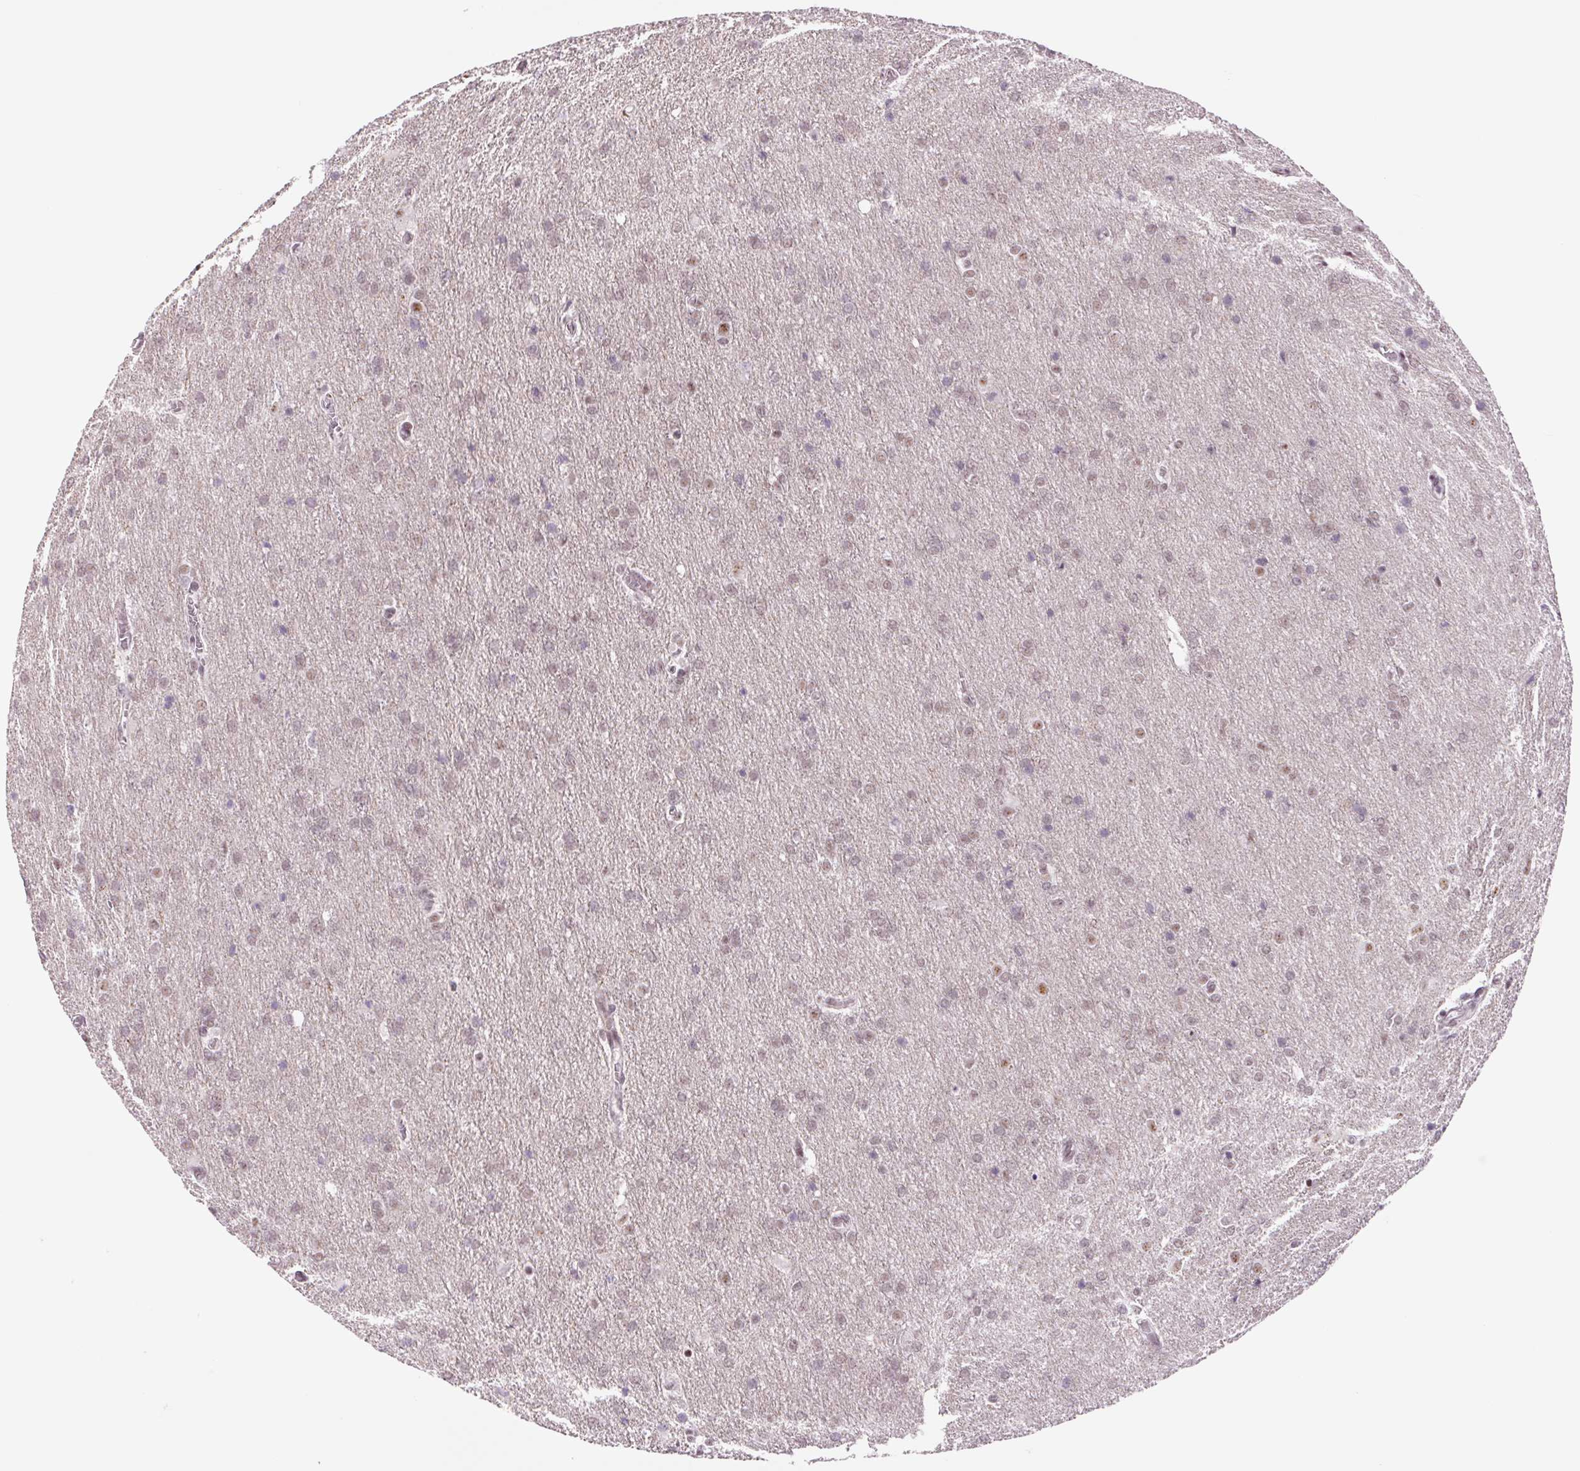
{"staining": {"intensity": "moderate", "quantity": "25%-75%", "location": "nuclear"}, "tissue": "glioma", "cell_type": "Tumor cells", "image_type": "cancer", "snomed": [{"axis": "morphology", "description": "Glioma, malignant, High grade"}, {"axis": "topography", "description": "Brain"}], "caption": "This micrograph reveals IHC staining of glioma, with medium moderate nuclear staining in approximately 25%-75% of tumor cells.", "gene": "ZC3H14", "patient": {"sex": "male", "age": 68}}